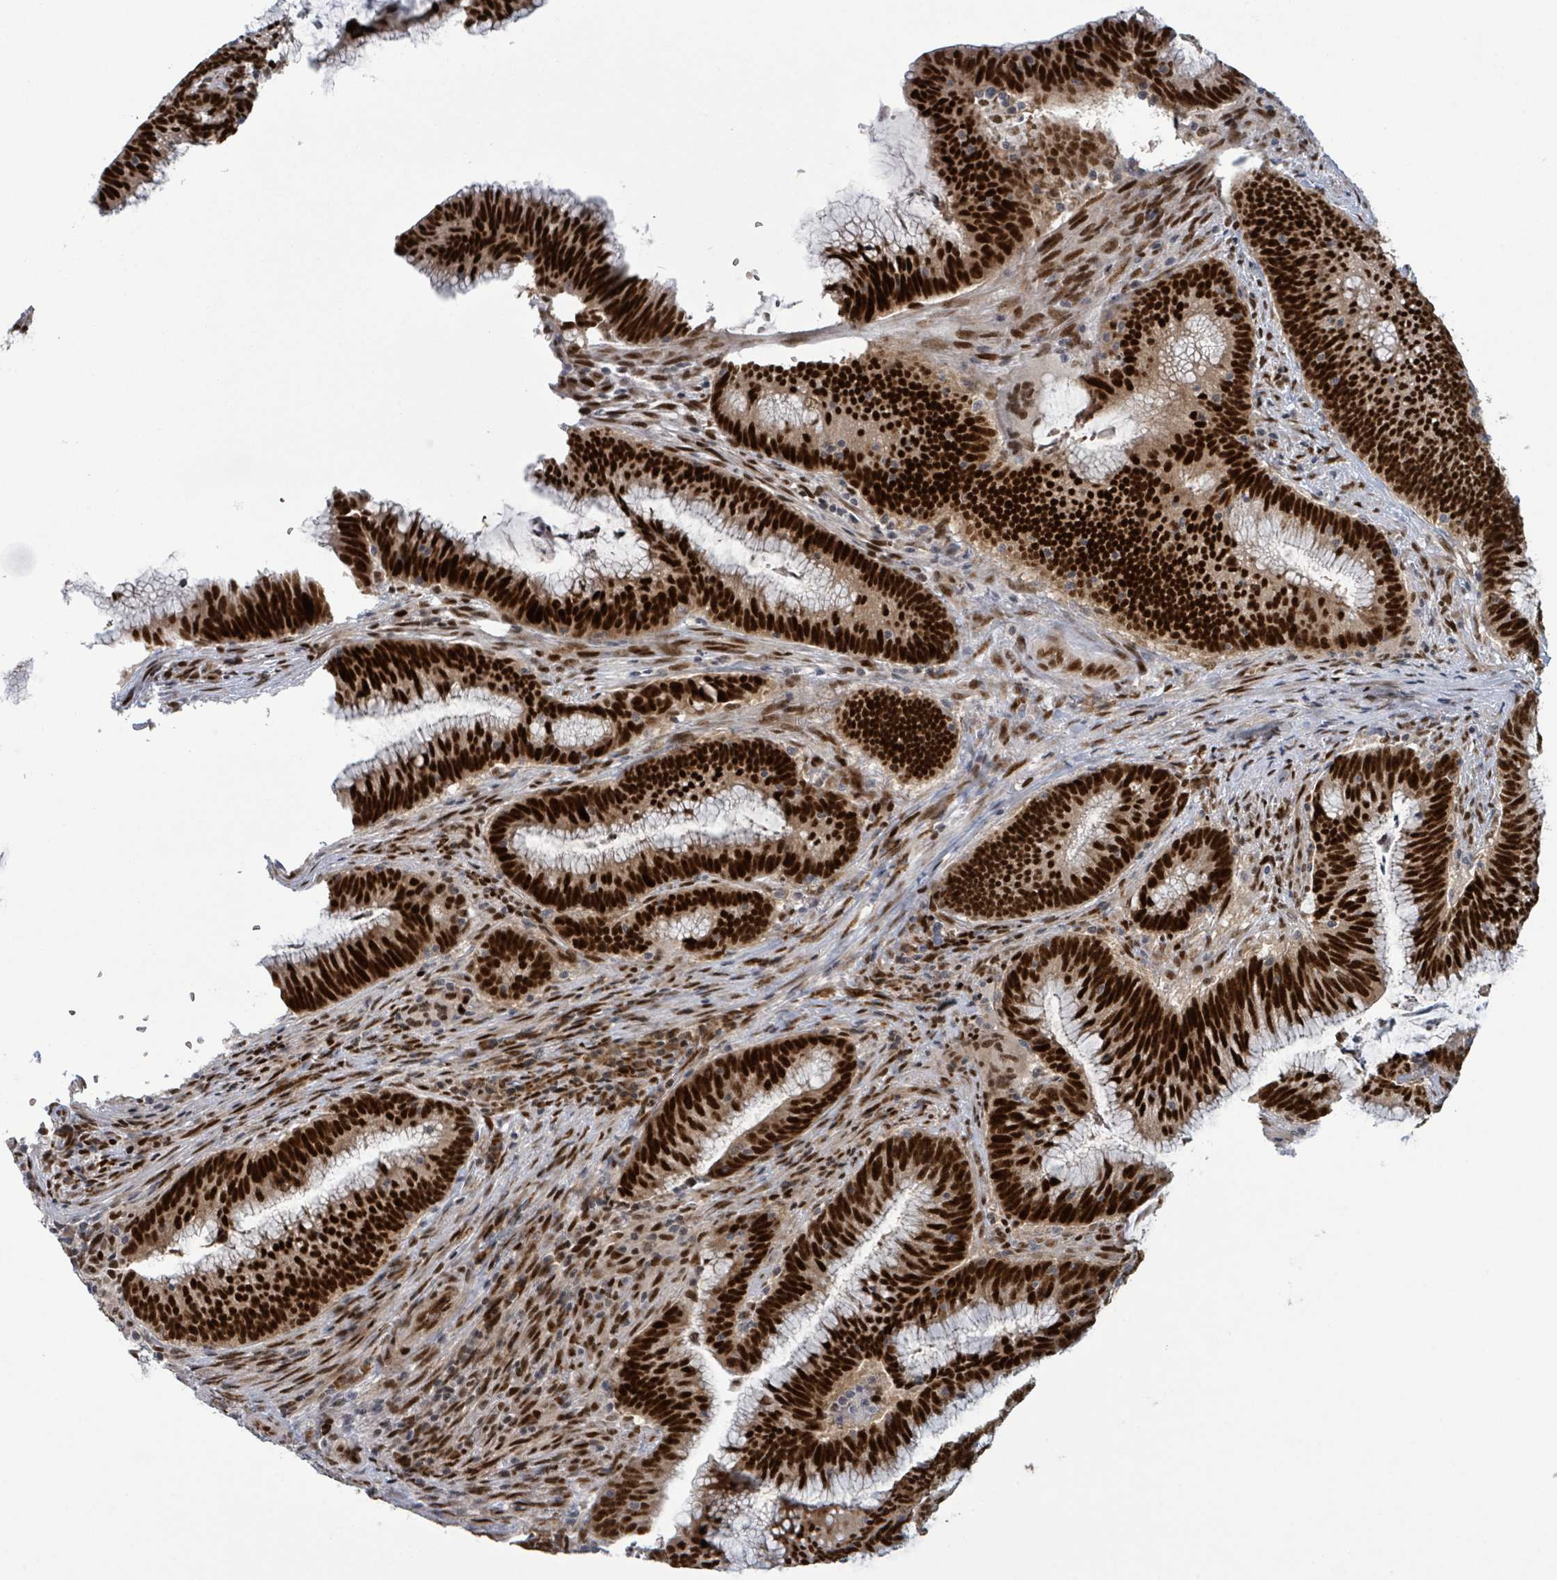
{"staining": {"intensity": "strong", "quantity": ">75%", "location": "nuclear"}, "tissue": "colorectal cancer", "cell_type": "Tumor cells", "image_type": "cancer", "snomed": [{"axis": "morphology", "description": "Adenocarcinoma, NOS"}, {"axis": "topography", "description": "Rectum"}], "caption": "Immunohistochemistry image of colorectal adenocarcinoma stained for a protein (brown), which exhibits high levels of strong nuclear staining in about >75% of tumor cells.", "gene": "KLF3", "patient": {"sex": "female", "age": 77}}